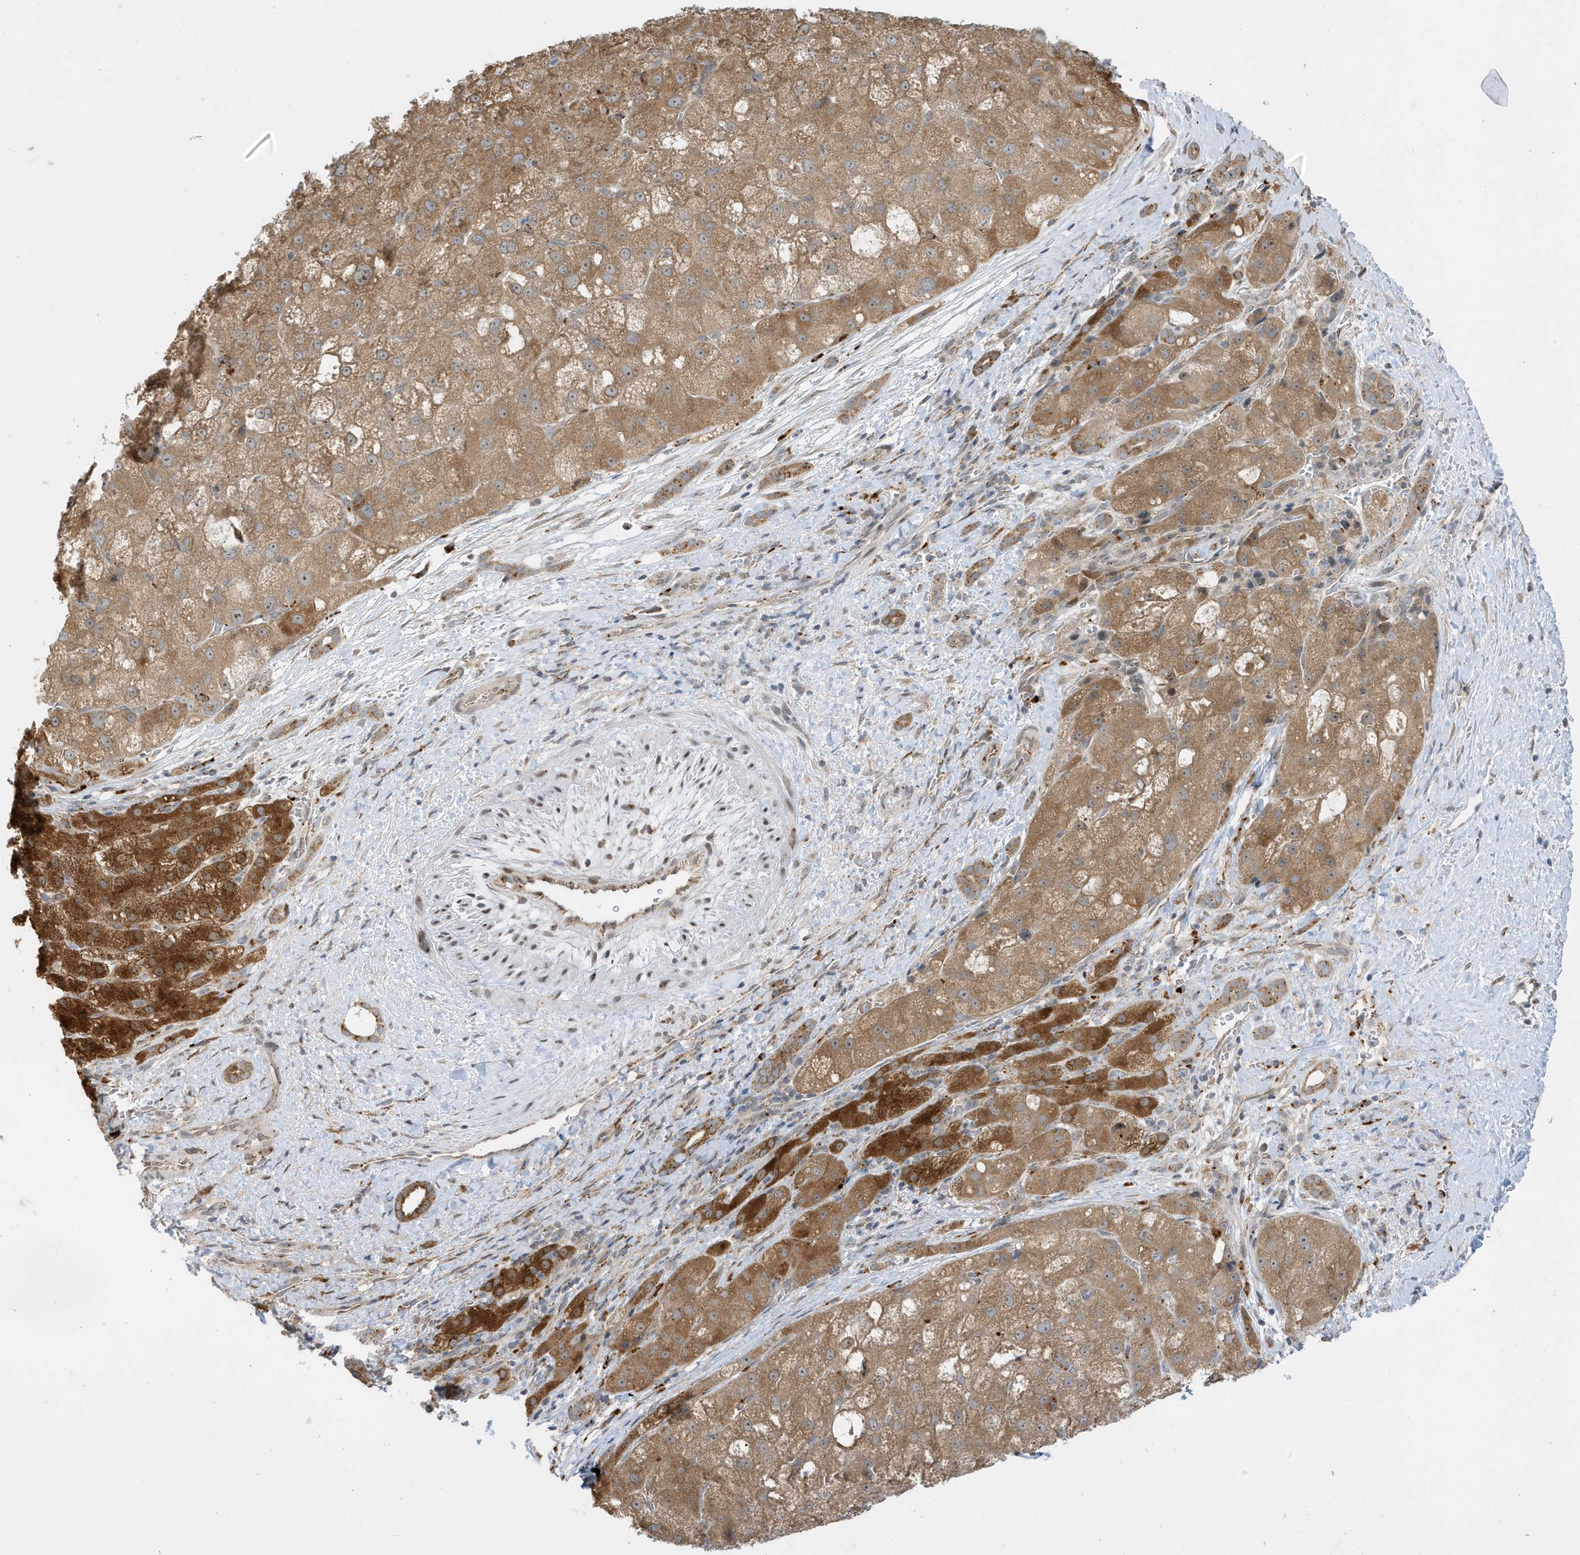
{"staining": {"intensity": "moderate", "quantity": ">75%", "location": "cytoplasmic/membranous"}, "tissue": "liver cancer", "cell_type": "Tumor cells", "image_type": "cancer", "snomed": [{"axis": "morphology", "description": "Carcinoma, Hepatocellular, NOS"}, {"axis": "topography", "description": "Liver"}], "caption": "Immunohistochemistry image of neoplastic tissue: liver cancer stained using immunohistochemistry (IHC) reveals medium levels of moderate protein expression localized specifically in the cytoplasmic/membranous of tumor cells, appearing as a cytoplasmic/membranous brown color.", "gene": "ZNF507", "patient": {"sex": "male", "age": 57}}